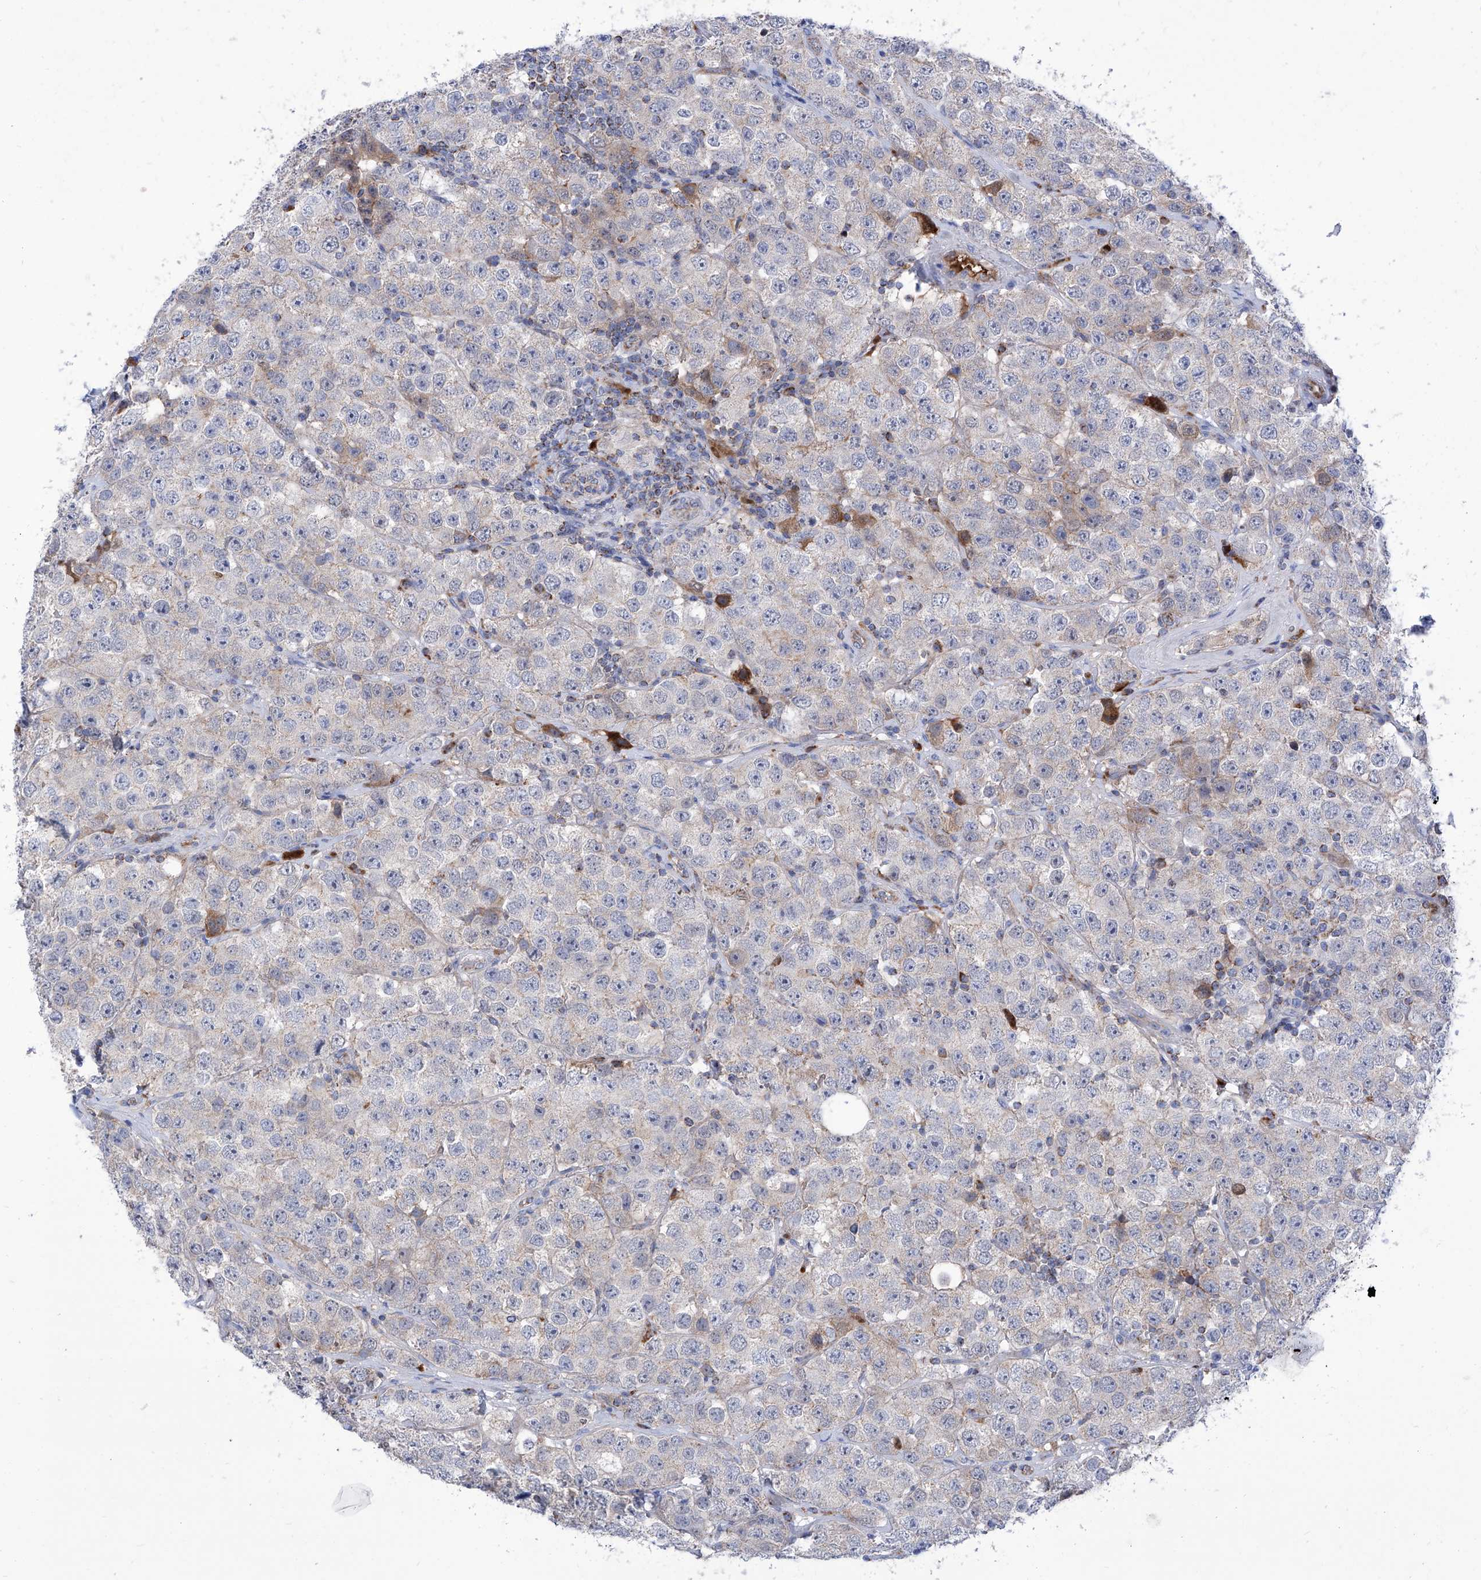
{"staining": {"intensity": "negative", "quantity": "none", "location": "none"}, "tissue": "testis cancer", "cell_type": "Tumor cells", "image_type": "cancer", "snomed": [{"axis": "morphology", "description": "Seminoma, NOS"}, {"axis": "topography", "description": "Testis"}], "caption": "DAB (3,3'-diaminobenzidine) immunohistochemical staining of human testis seminoma displays no significant positivity in tumor cells. (Stains: DAB (3,3'-diaminobenzidine) immunohistochemistry with hematoxylin counter stain, Microscopy: brightfield microscopy at high magnification).", "gene": "SRBD1", "patient": {"sex": "male", "age": 28}}